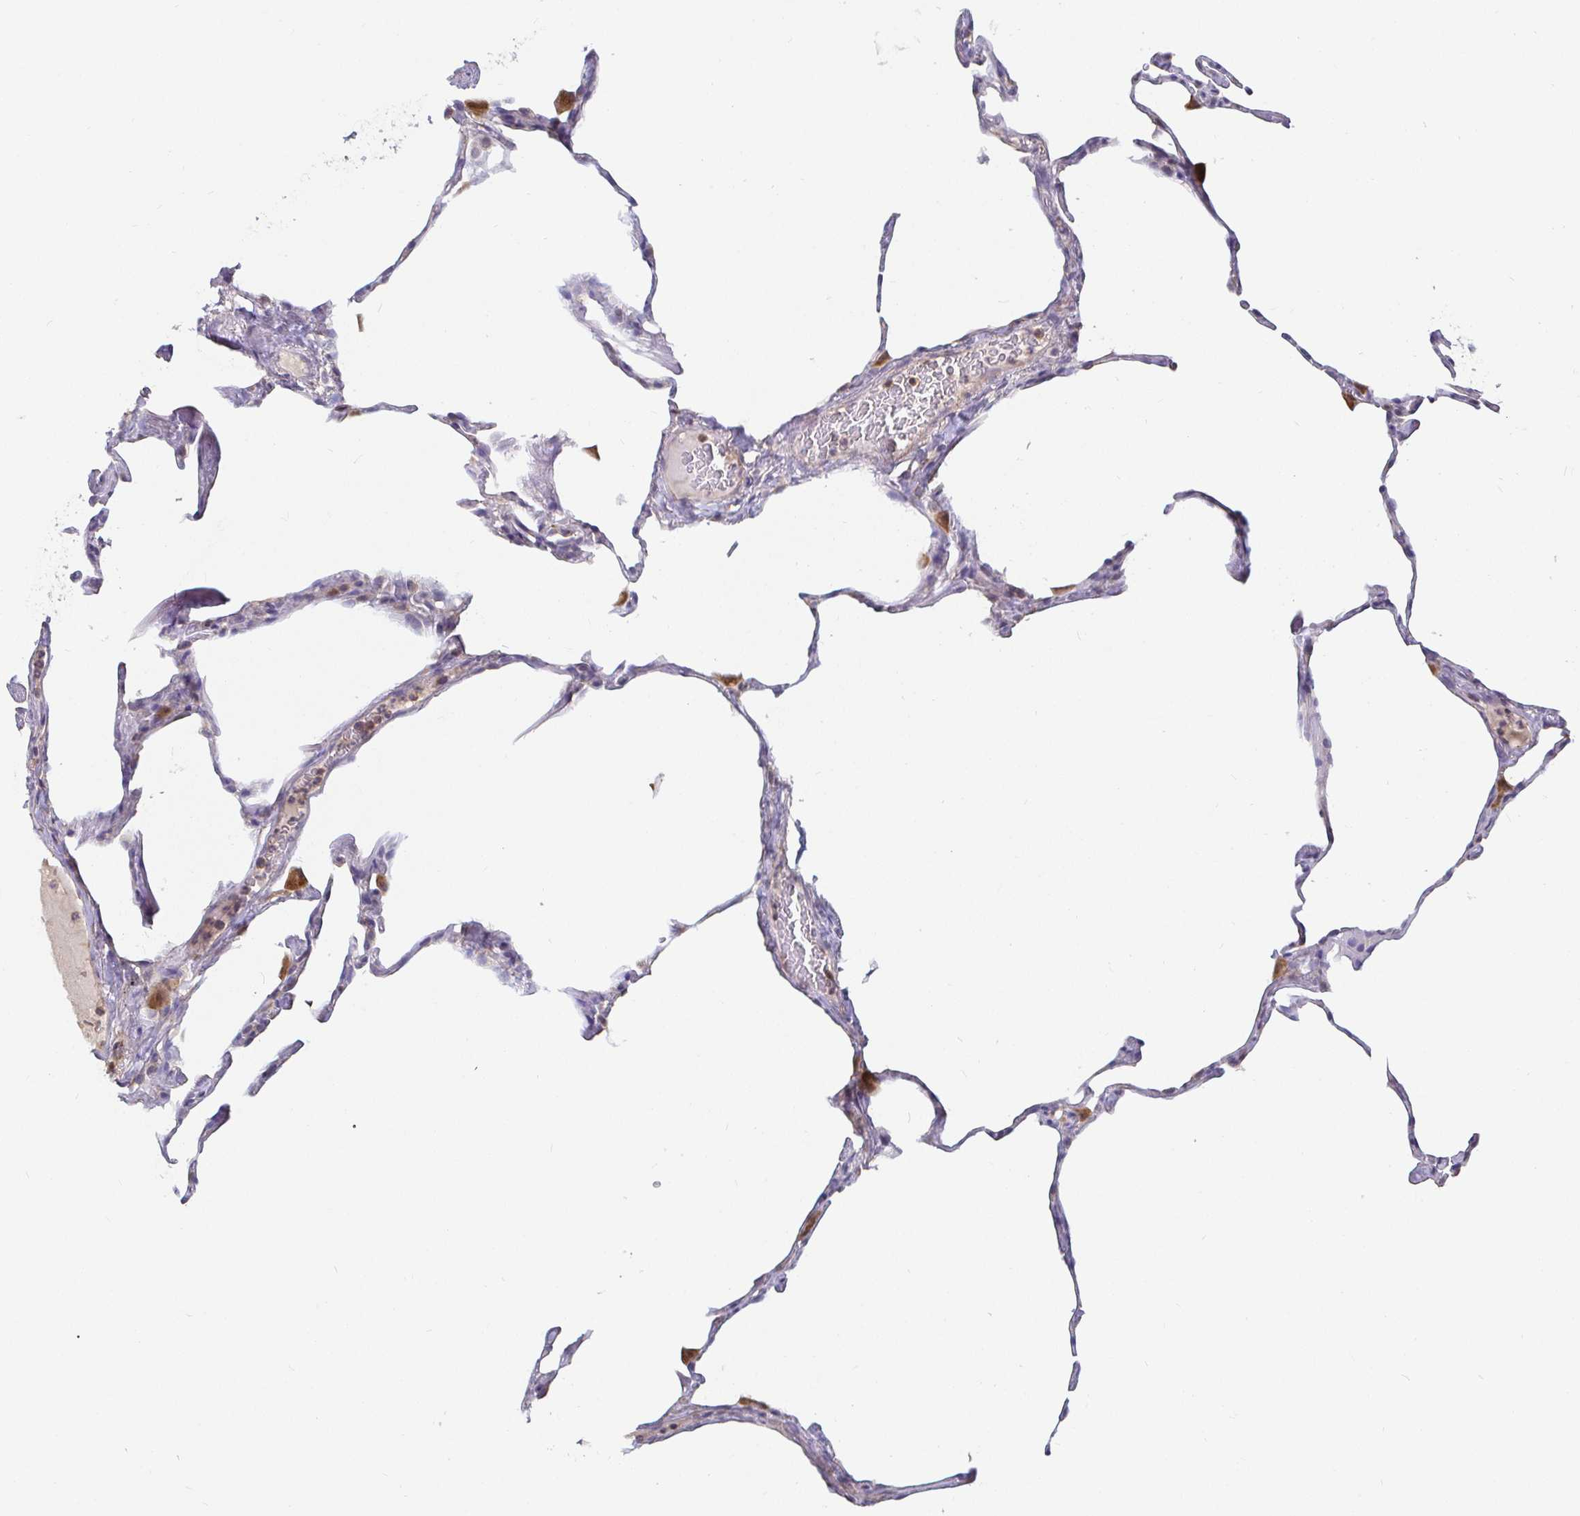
{"staining": {"intensity": "moderate", "quantity": "<25%", "location": "cytoplasmic/membranous"}, "tissue": "lung", "cell_type": "Alveolar cells", "image_type": "normal", "snomed": [{"axis": "morphology", "description": "Normal tissue, NOS"}, {"axis": "topography", "description": "Lung"}], "caption": "Human lung stained for a protein (brown) shows moderate cytoplasmic/membranous positive positivity in approximately <25% of alveolar cells.", "gene": "CDH18", "patient": {"sex": "male", "age": 65}}